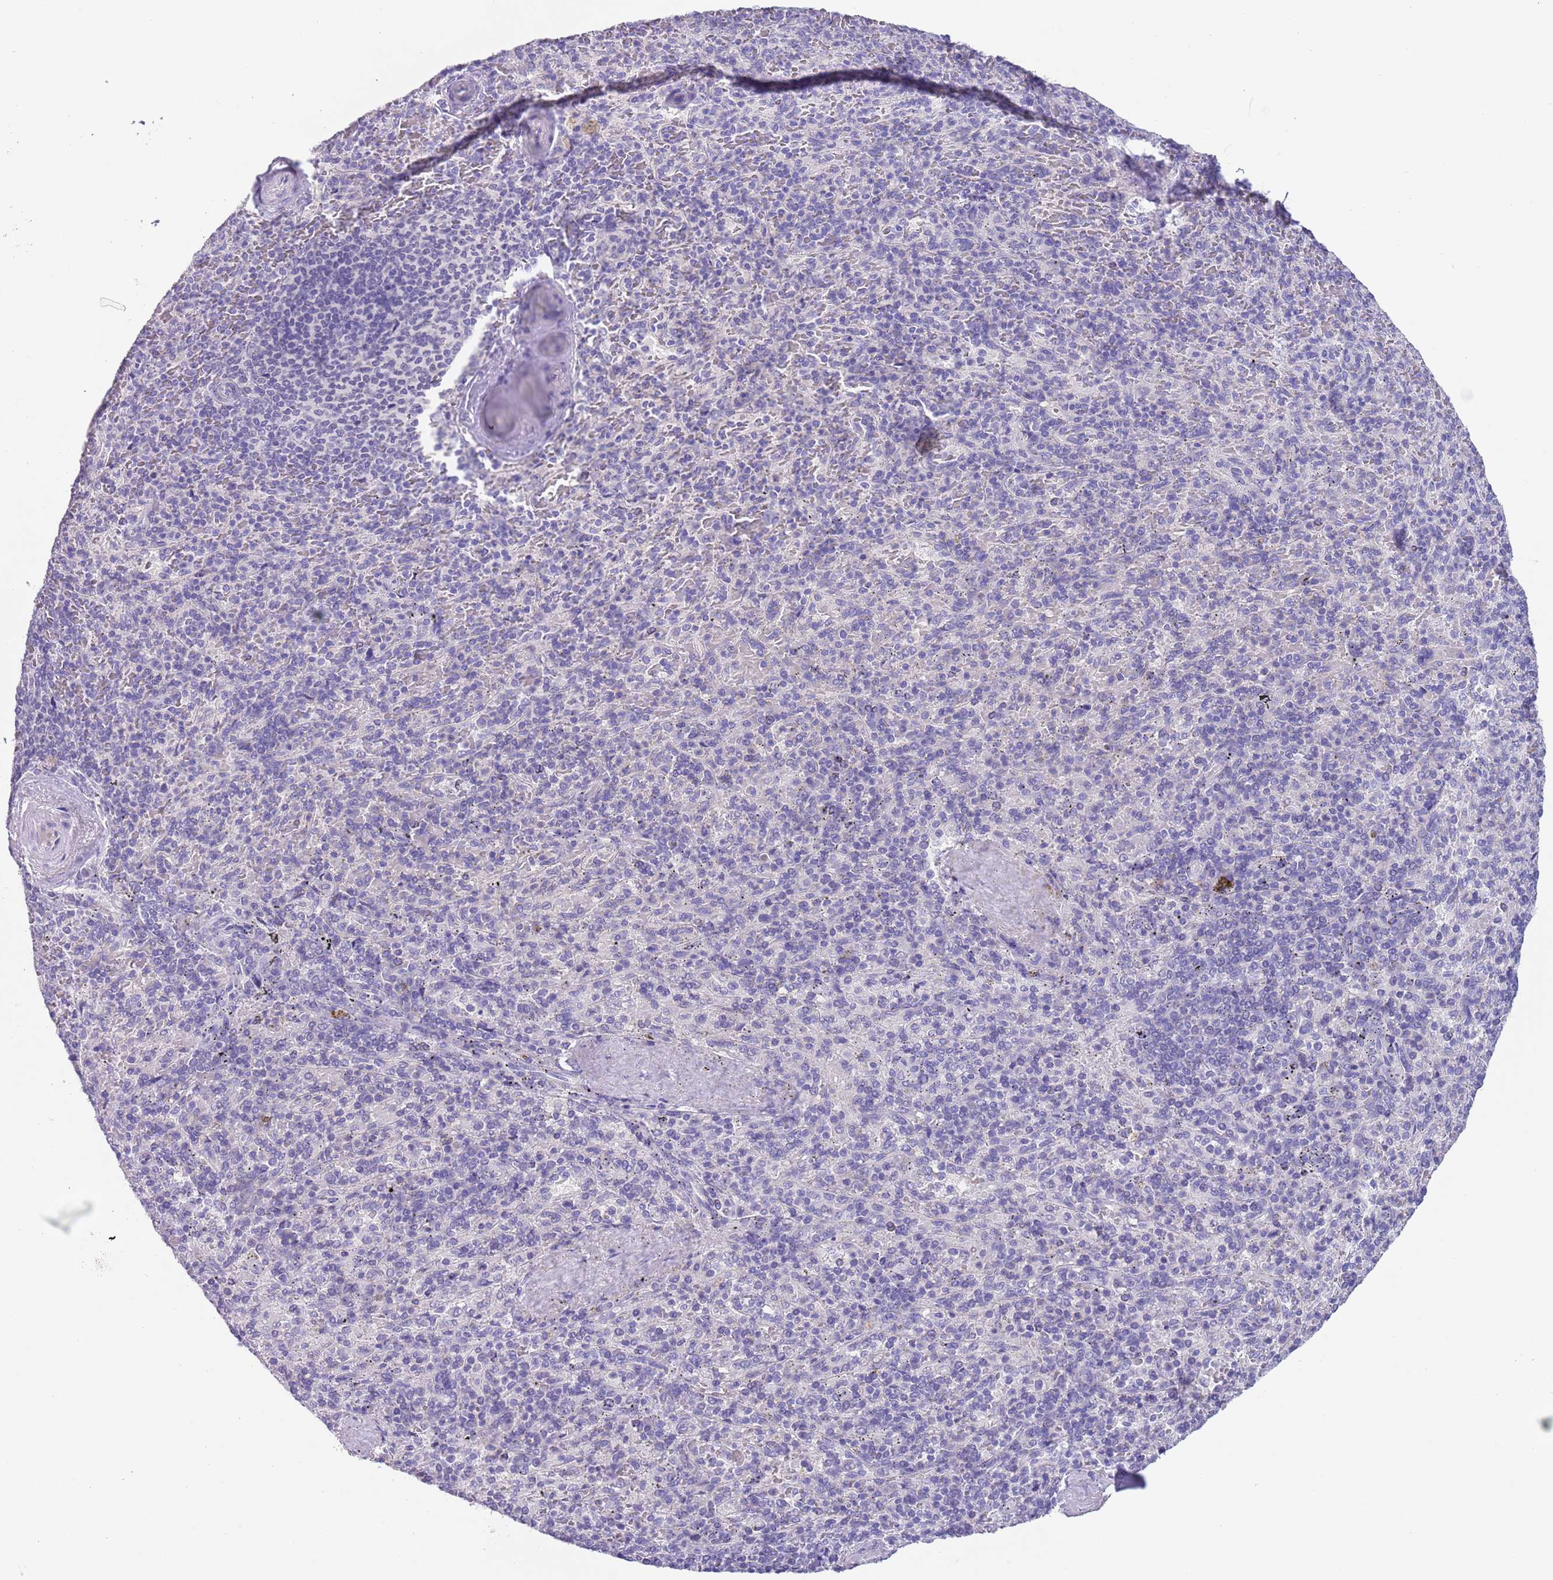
{"staining": {"intensity": "negative", "quantity": "none", "location": "none"}, "tissue": "spleen", "cell_type": "Cells in red pulp", "image_type": "normal", "snomed": [{"axis": "morphology", "description": "Normal tissue, NOS"}, {"axis": "topography", "description": "Spleen"}], "caption": "IHC image of normal spleen stained for a protein (brown), which displays no positivity in cells in red pulp.", "gene": "SPIRE2", "patient": {"sex": "male", "age": 82}}